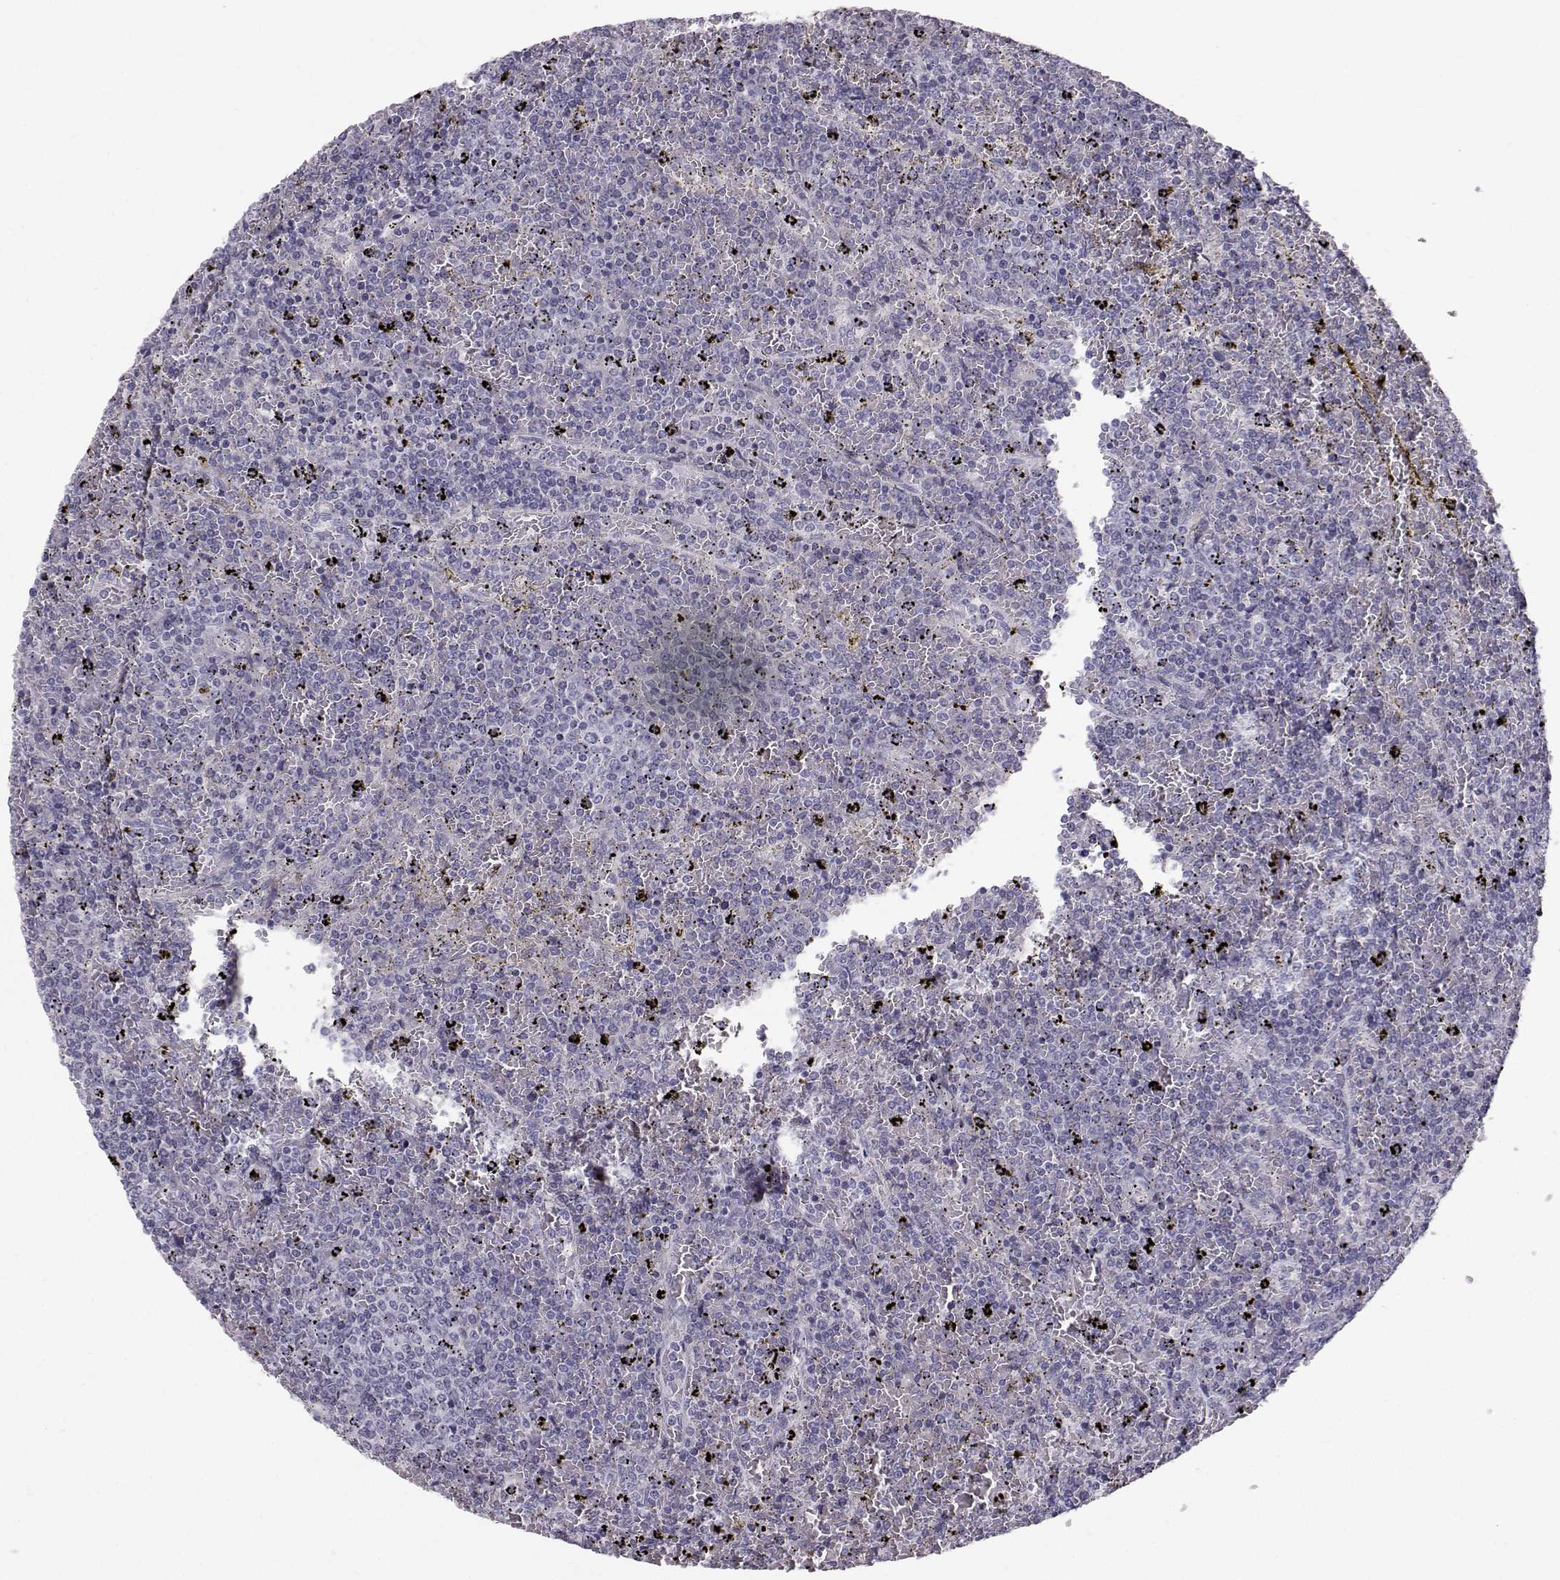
{"staining": {"intensity": "negative", "quantity": "none", "location": "none"}, "tissue": "lymphoma", "cell_type": "Tumor cells", "image_type": "cancer", "snomed": [{"axis": "morphology", "description": "Malignant lymphoma, non-Hodgkin's type, Low grade"}, {"axis": "topography", "description": "Spleen"}], "caption": "Tumor cells show no significant protein staining in malignant lymphoma, non-Hodgkin's type (low-grade).", "gene": "SPDYE4", "patient": {"sex": "female", "age": 77}}